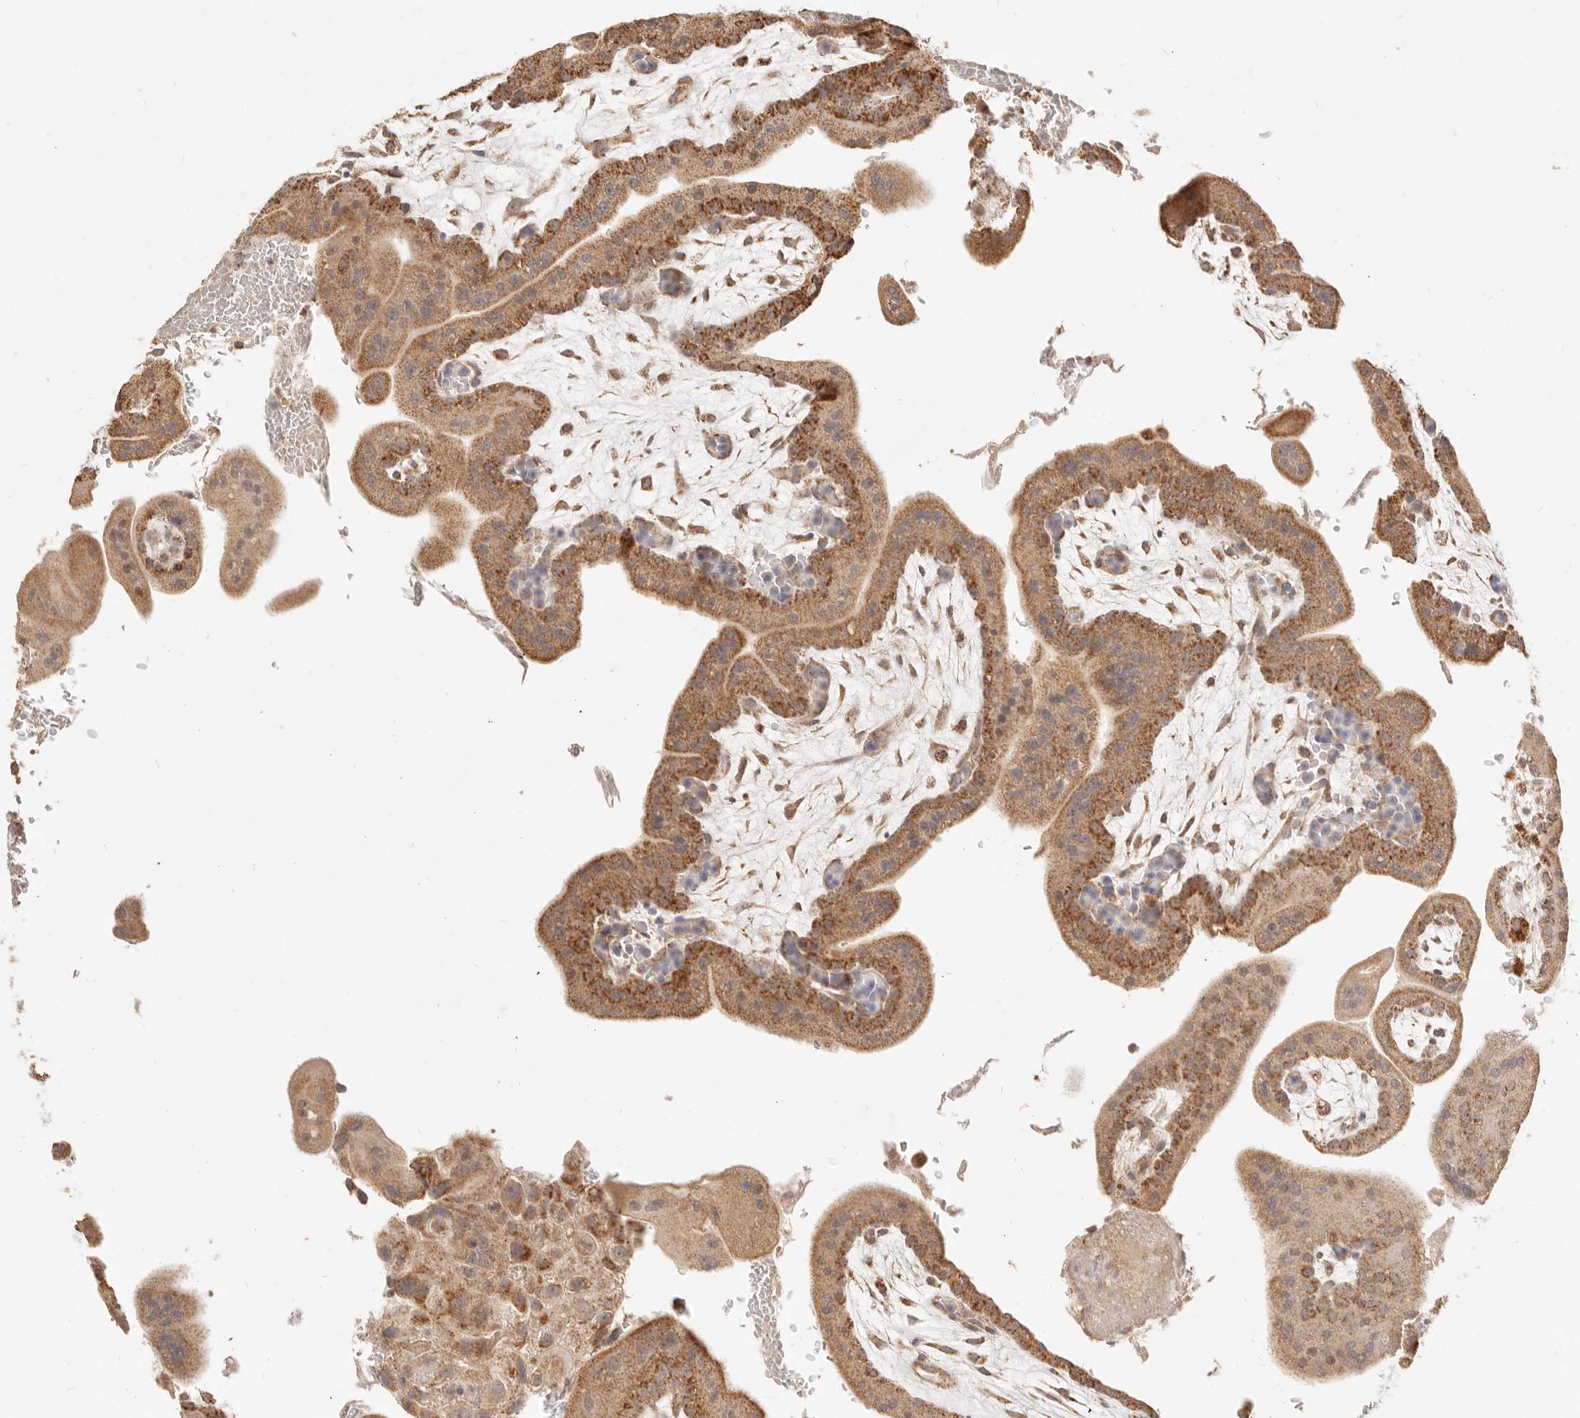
{"staining": {"intensity": "moderate", "quantity": ">75%", "location": "cytoplasmic/membranous"}, "tissue": "placenta", "cell_type": "Trophoblastic cells", "image_type": "normal", "snomed": [{"axis": "morphology", "description": "Normal tissue, NOS"}, {"axis": "topography", "description": "Placenta"}], "caption": "DAB immunohistochemical staining of unremarkable placenta reveals moderate cytoplasmic/membranous protein expression in about >75% of trophoblastic cells.", "gene": "CPLANE2", "patient": {"sex": "female", "age": 35}}